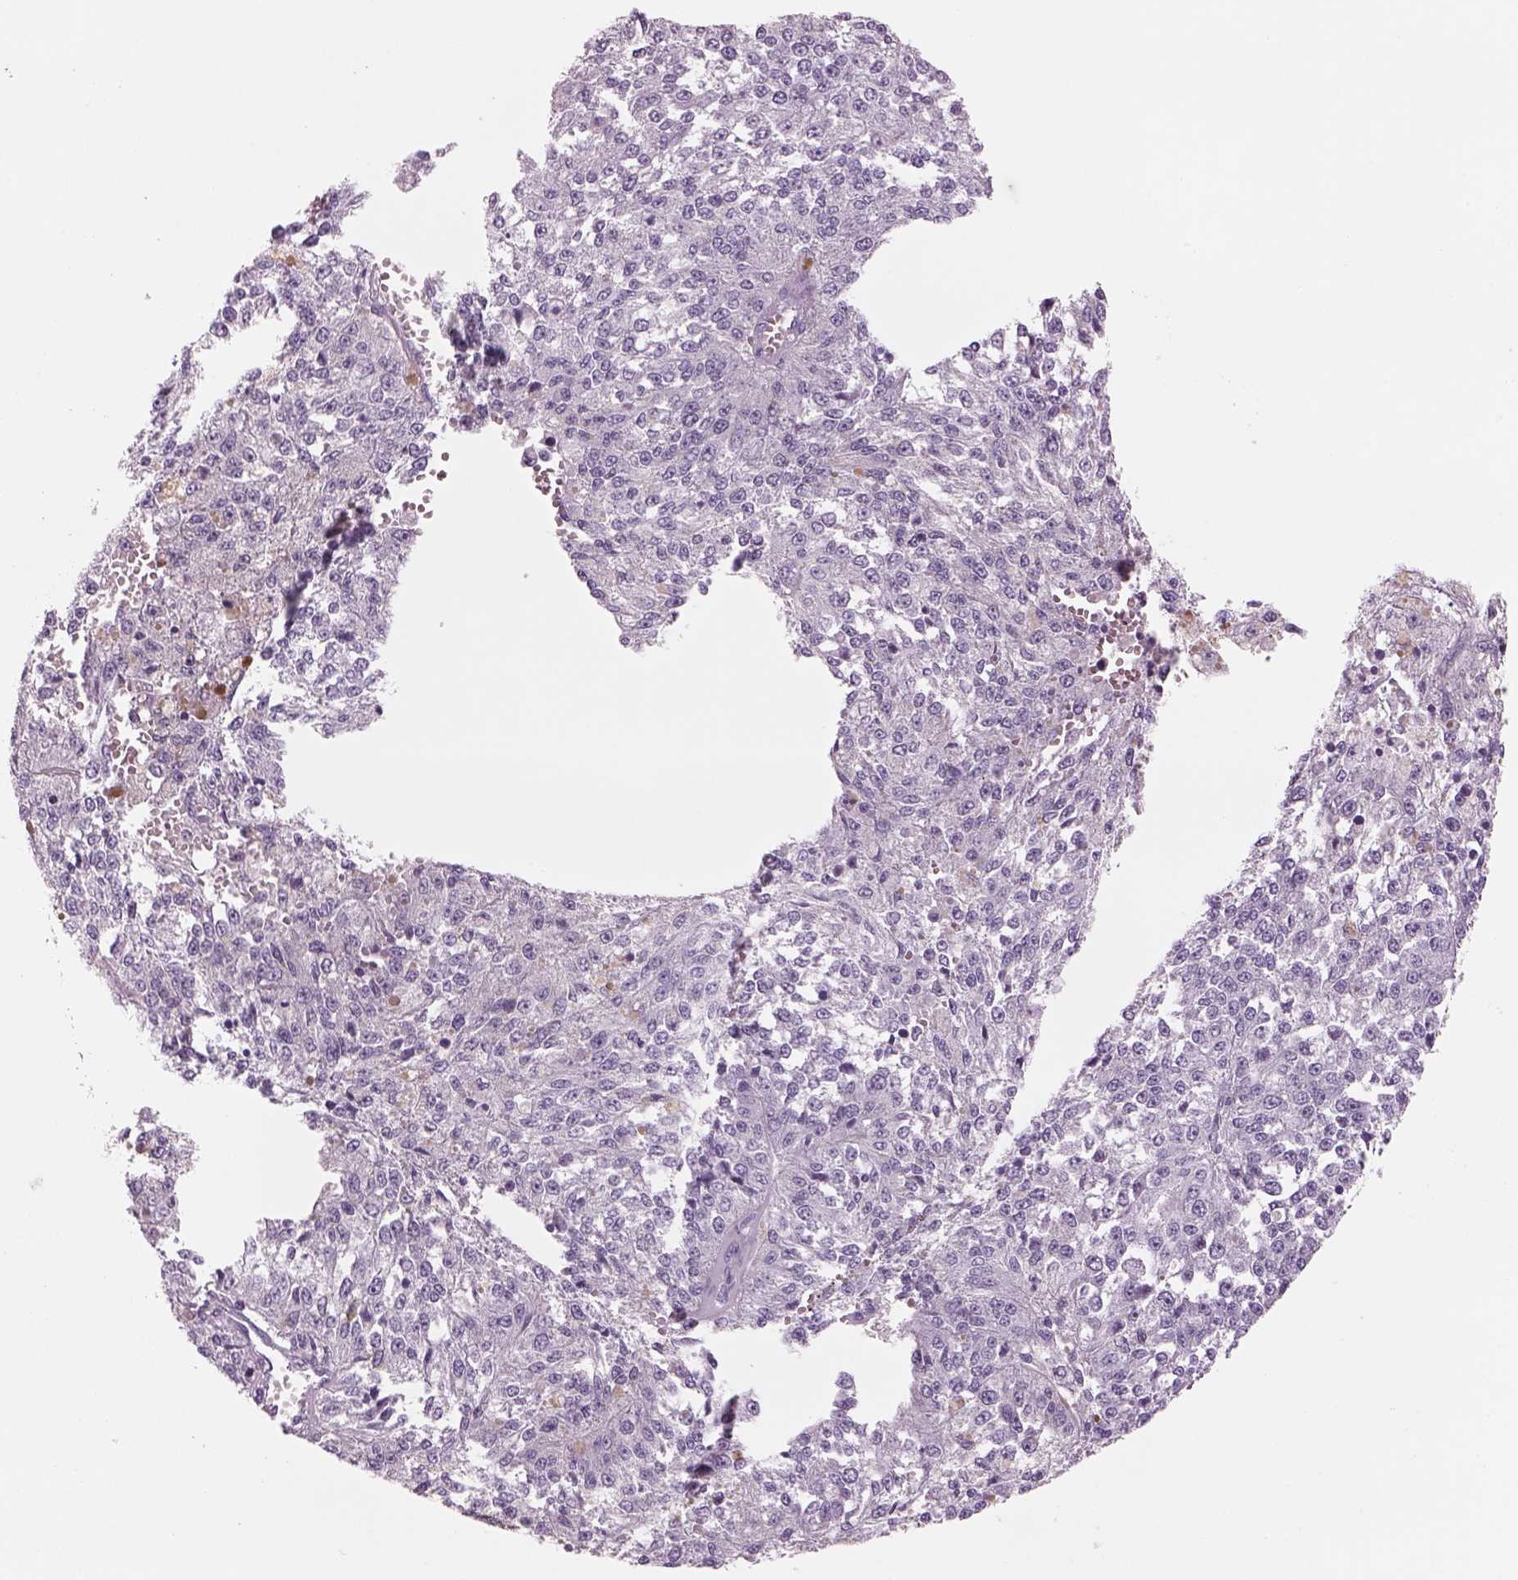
{"staining": {"intensity": "negative", "quantity": "none", "location": "none"}, "tissue": "melanoma", "cell_type": "Tumor cells", "image_type": "cancer", "snomed": [{"axis": "morphology", "description": "Malignant melanoma, Metastatic site"}, {"axis": "topography", "description": "Lymph node"}], "caption": "Malignant melanoma (metastatic site) was stained to show a protein in brown. There is no significant expression in tumor cells. (Immunohistochemistry, brightfield microscopy, high magnification).", "gene": "RHO", "patient": {"sex": "female", "age": 64}}